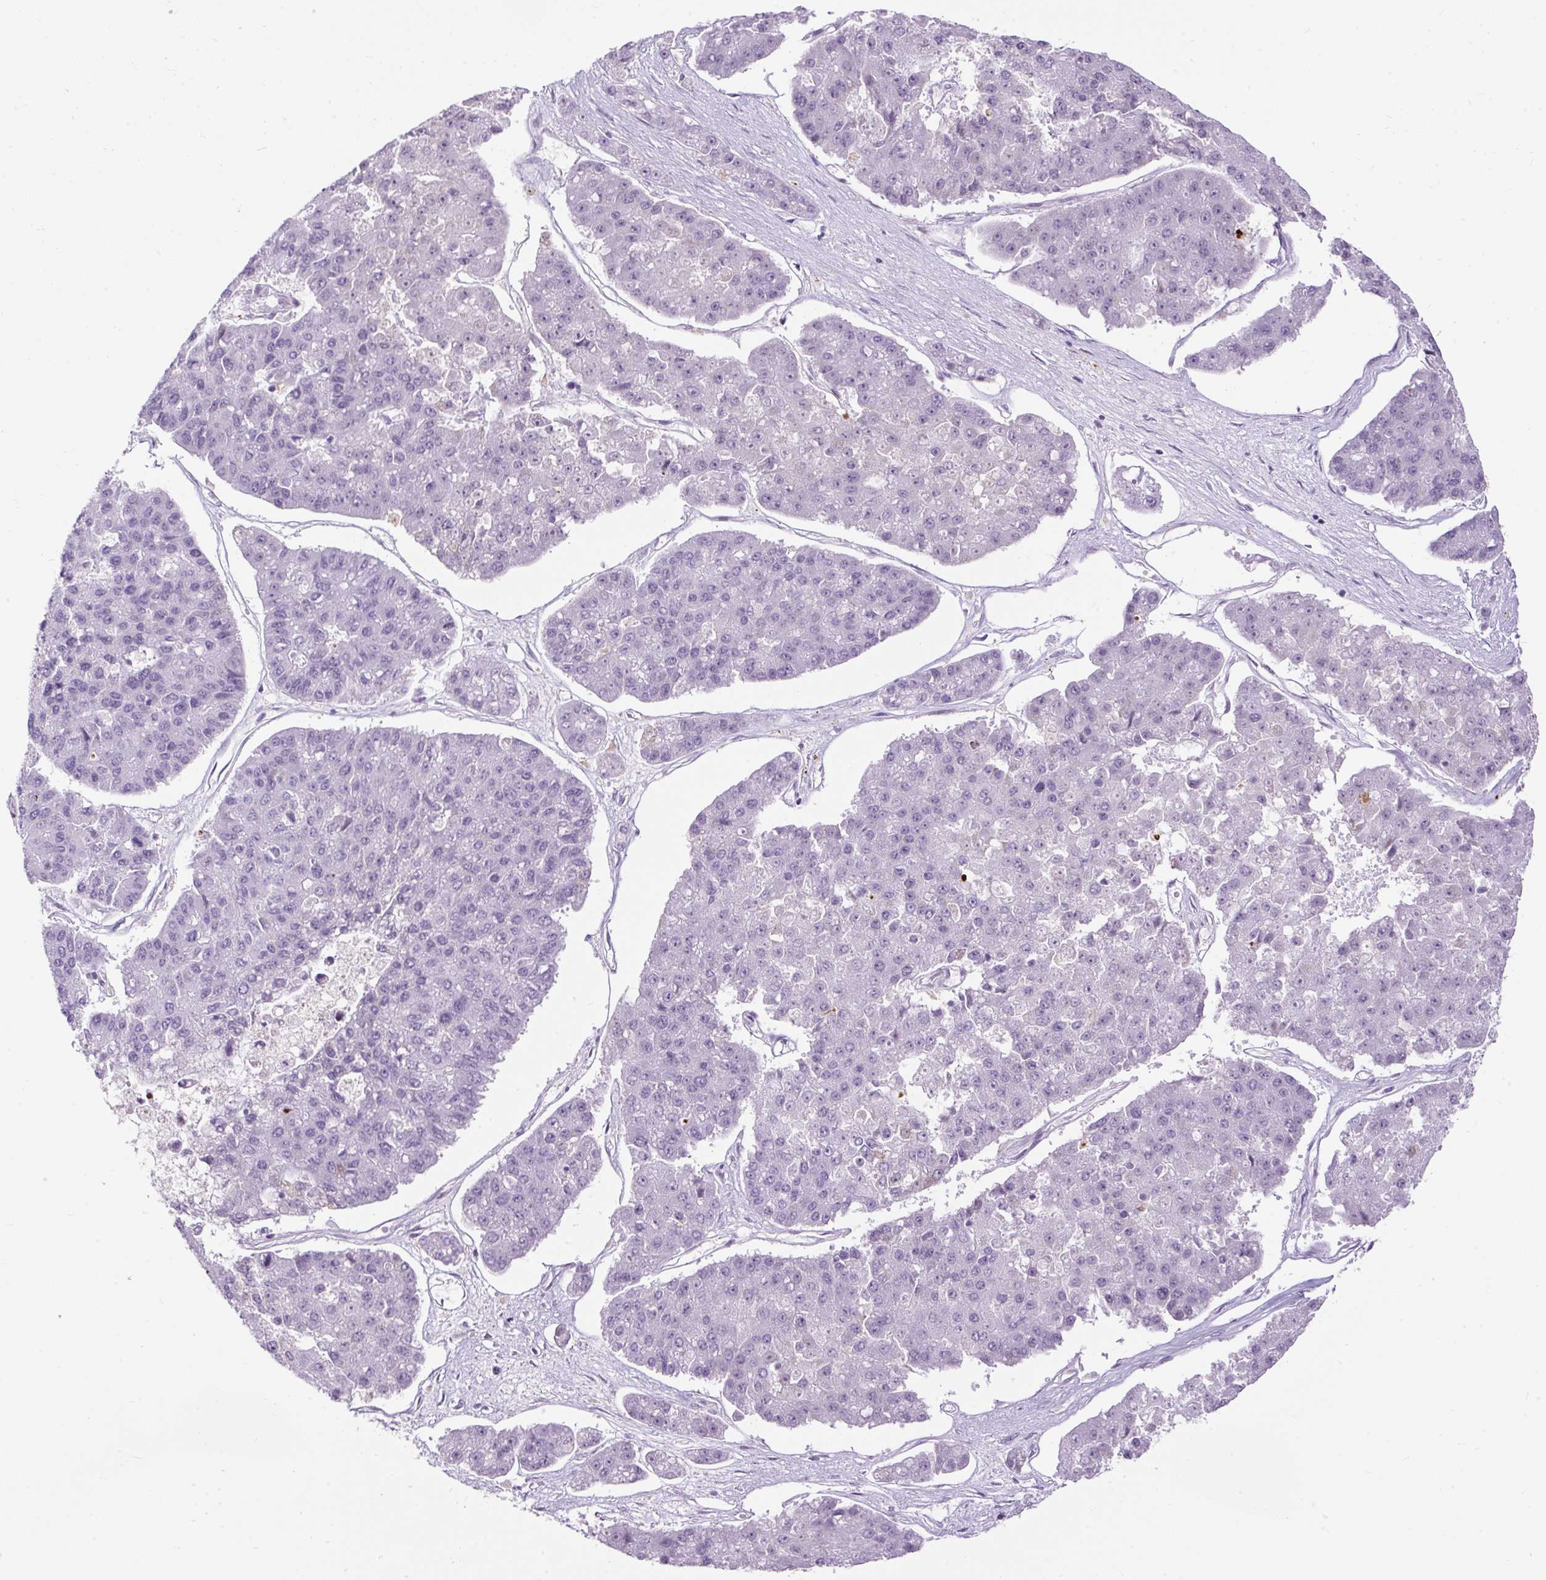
{"staining": {"intensity": "negative", "quantity": "none", "location": "none"}, "tissue": "pancreatic cancer", "cell_type": "Tumor cells", "image_type": "cancer", "snomed": [{"axis": "morphology", "description": "Adenocarcinoma, NOS"}, {"axis": "topography", "description": "Pancreas"}], "caption": "DAB (3,3'-diaminobenzidine) immunohistochemical staining of pancreatic cancer (adenocarcinoma) demonstrates no significant expression in tumor cells. (Stains: DAB (3,3'-diaminobenzidine) immunohistochemistry with hematoxylin counter stain, Microscopy: brightfield microscopy at high magnification).", "gene": "FMC1", "patient": {"sex": "male", "age": 50}}